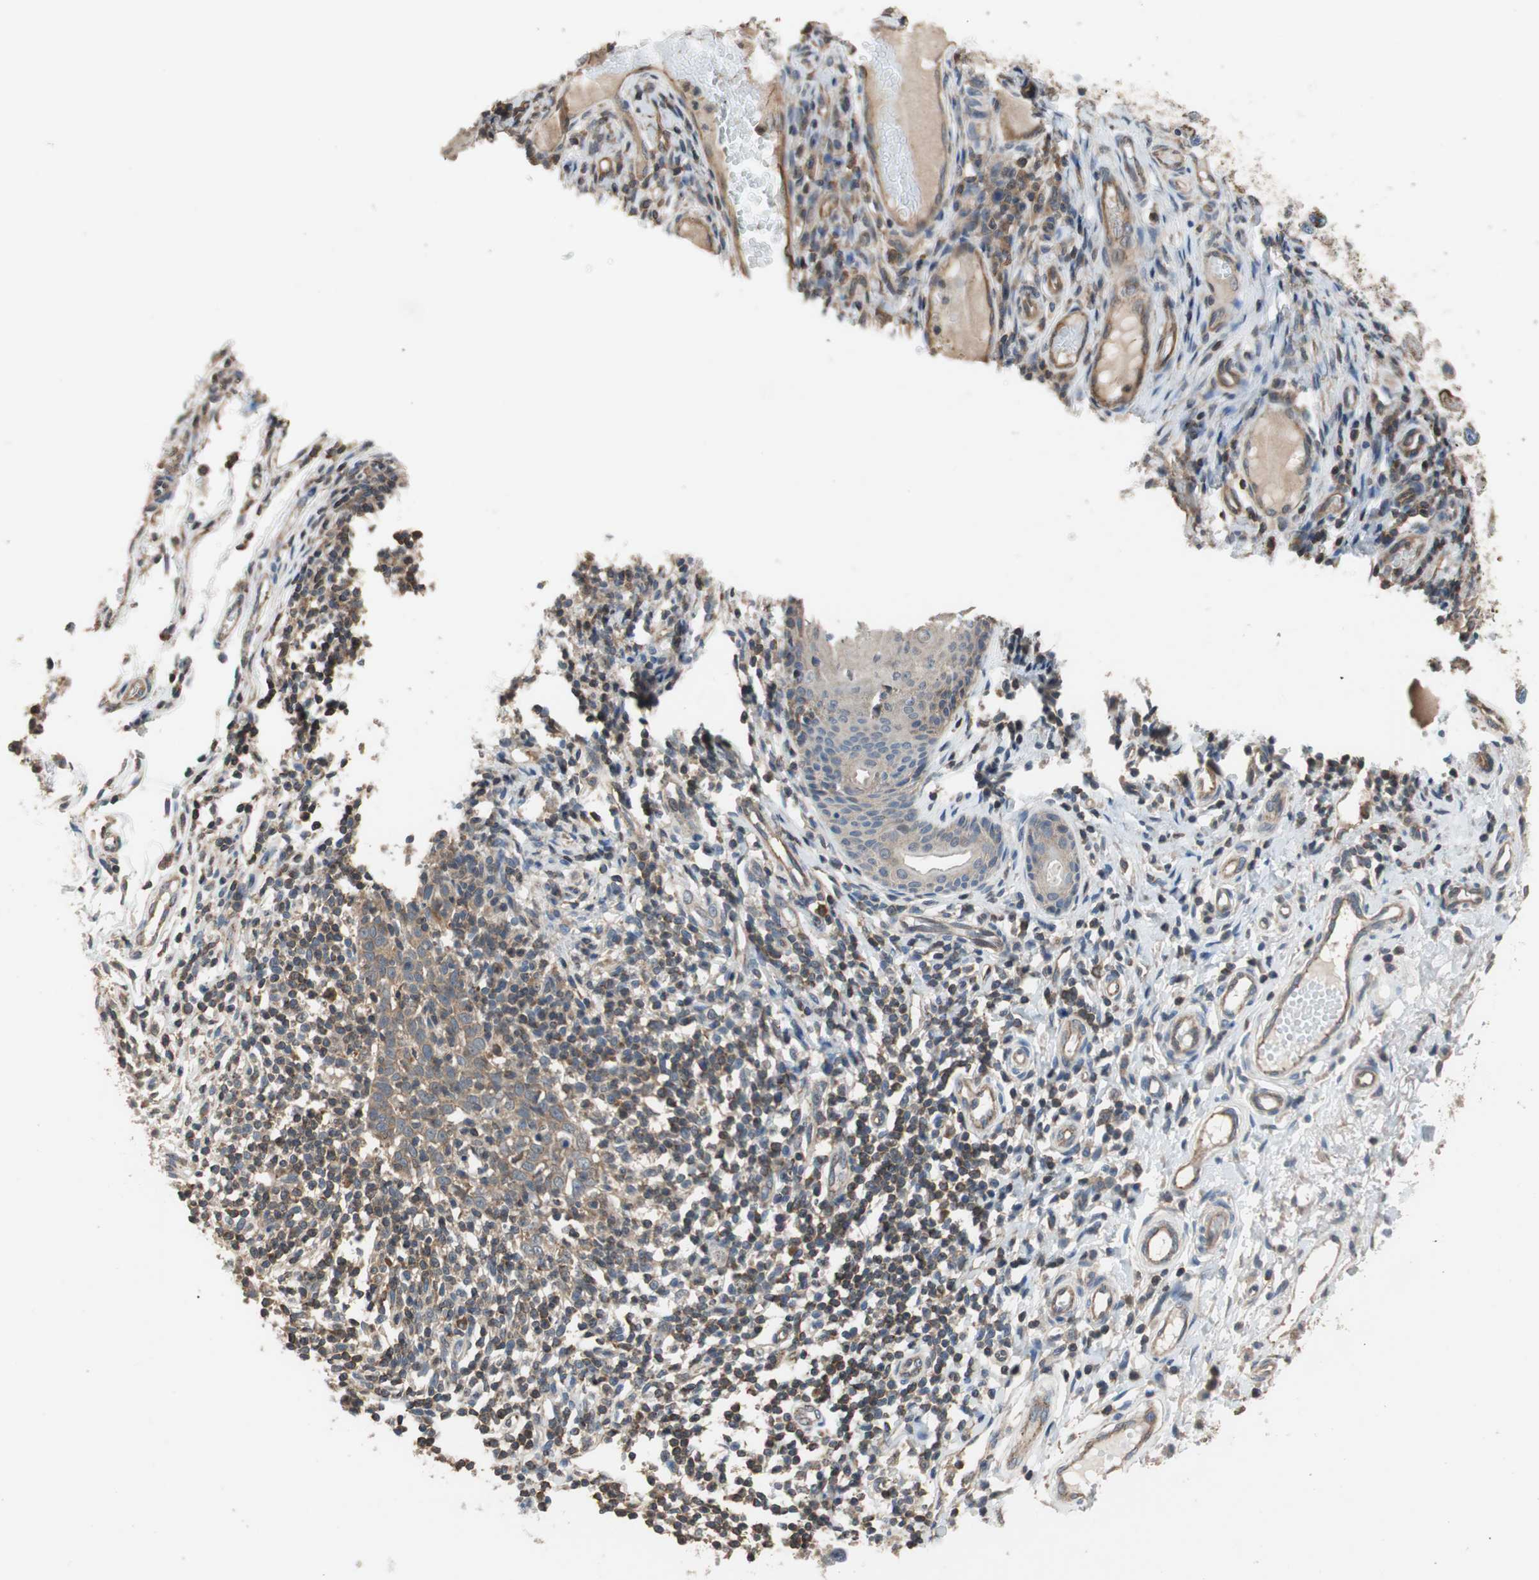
{"staining": {"intensity": "moderate", "quantity": ">75%", "location": "cytoplasmic/membranous"}, "tissue": "skin cancer", "cell_type": "Tumor cells", "image_type": "cancer", "snomed": [{"axis": "morphology", "description": "Normal tissue, NOS"}, {"axis": "morphology", "description": "Basal cell carcinoma"}, {"axis": "topography", "description": "Skin"}], "caption": "A photomicrograph showing moderate cytoplasmic/membranous expression in about >75% of tumor cells in skin basal cell carcinoma, as visualized by brown immunohistochemical staining.", "gene": "MAP4K2", "patient": {"sex": "male", "age": 87}}